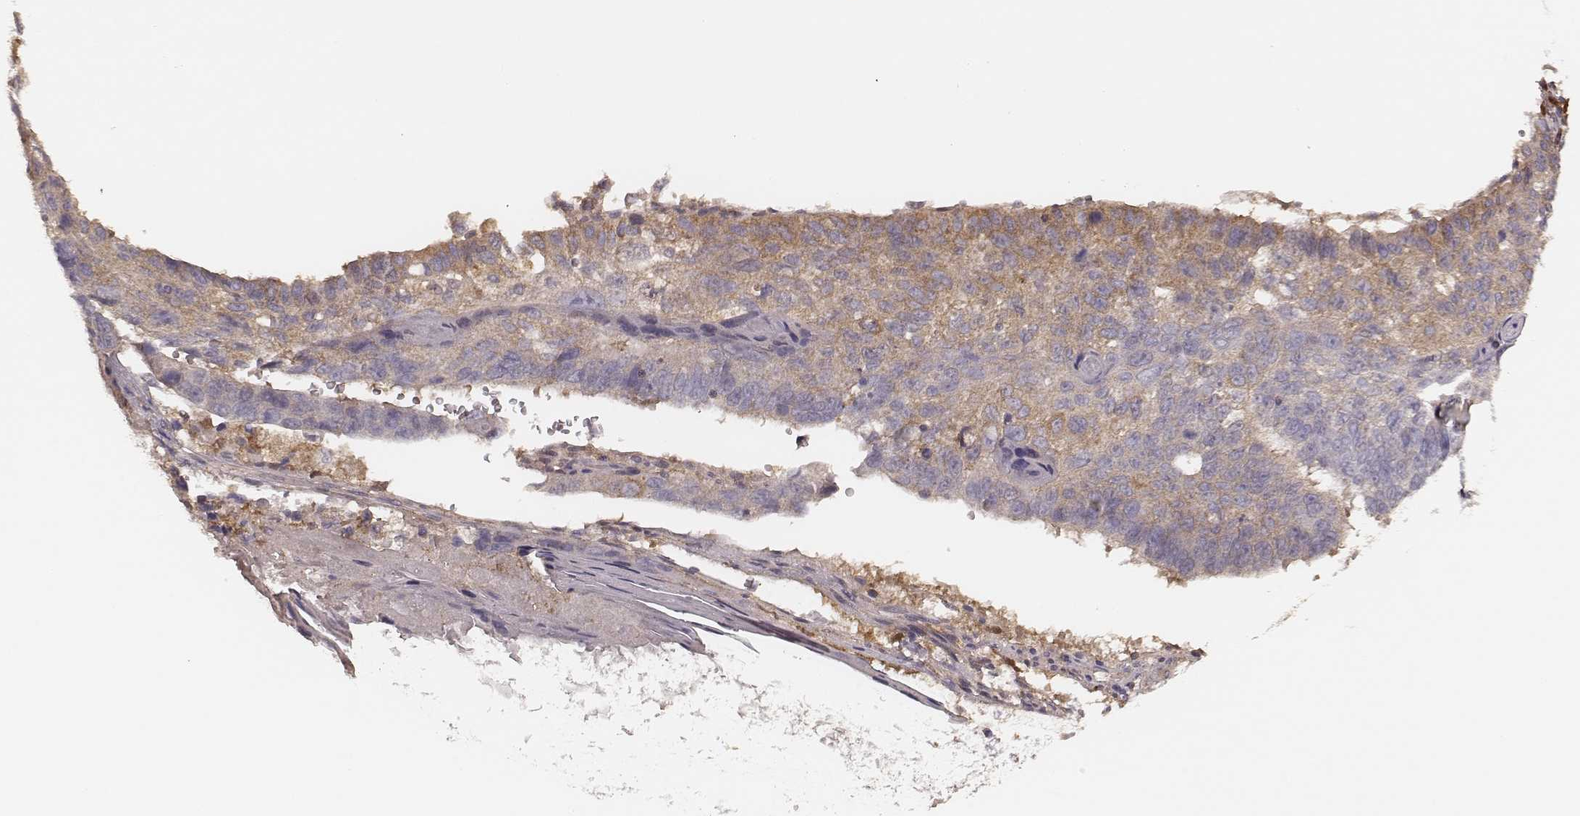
{"staining": {"intensity": "weak", "quantity": "25%-75%", "location": "cytoplasmic/membranous"}, "tissue": "lung cancer", "cell_type": "Tumor cells", "image_type": "cancer", "snomed": [{"axis": "morphology", "description": "Squamous cell carcinoma, NOS"}, {"axis": "topography", "description": "Lung"}], "caption": "The image demonstrates staining of squamous cell carcinoma (lung), revealing weak cytoplasmic/membranous protein positivity (brown color) within tumor cells. (IHC, brightfield microscopy, high magnification).", "gene": "CARS1", "patient": {"sex": "male", "age": 73}}